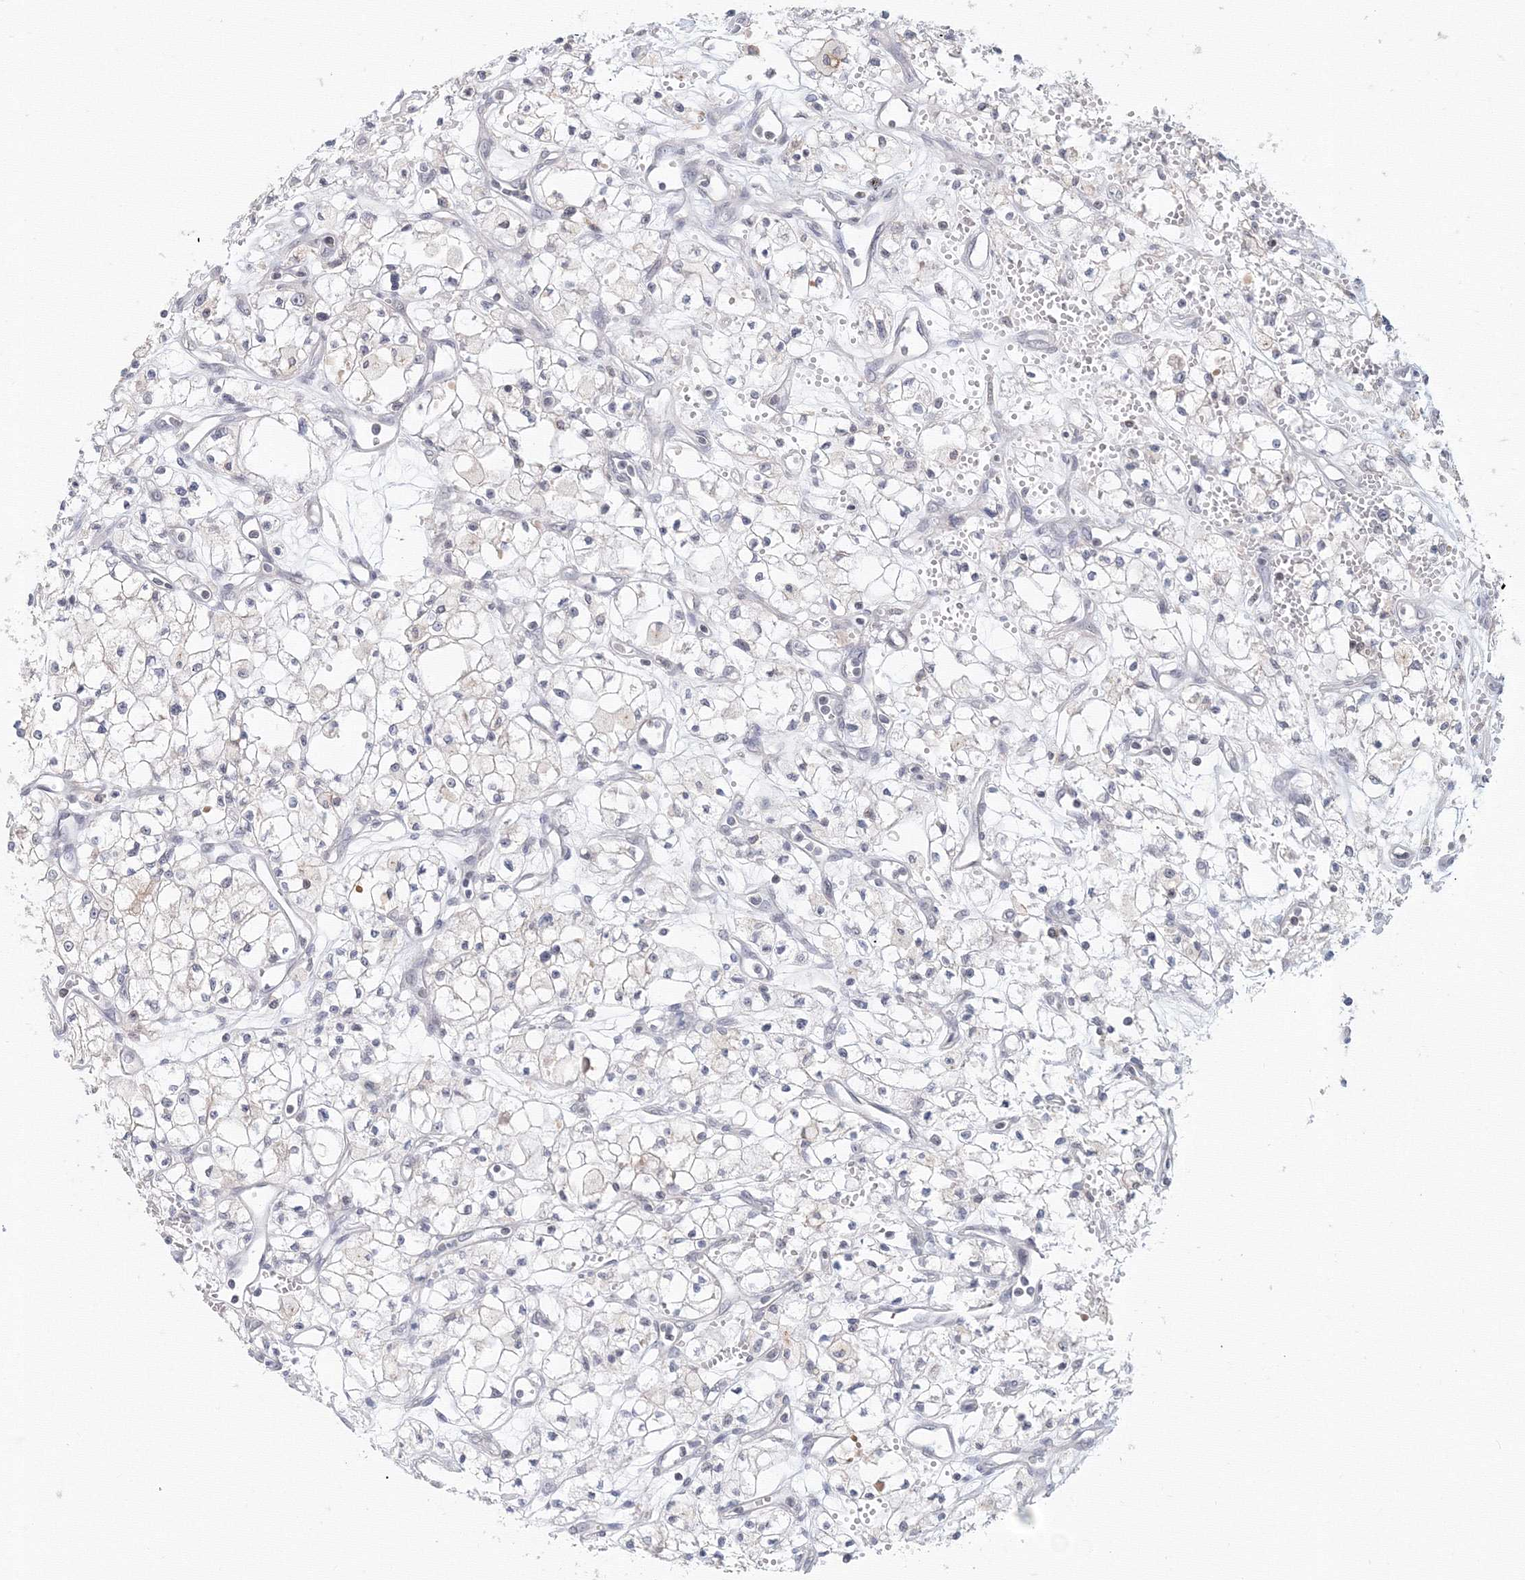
{"staining": {"intensity": "negative", "quantity": "none", "location": "none"}, "tissue": "renal cancer", "cell_type": "Tumor cells", "image_type": "cancer", "snomed": [{"axis": "morphology", "description": "Adenocarcinoma, NOS"}, {"axis": "topography", "description": "Kidney"}], "caption": "High magnification brightfield microscopy of renal cancer stained with DAB (3,3'-diaminobenzidine) (brown) and counterstained with hematoxylin (blue): tumor cells show no significant positivity.", "gene": "SLC7A7", "patient": {"sex": "male", "age": 59}}